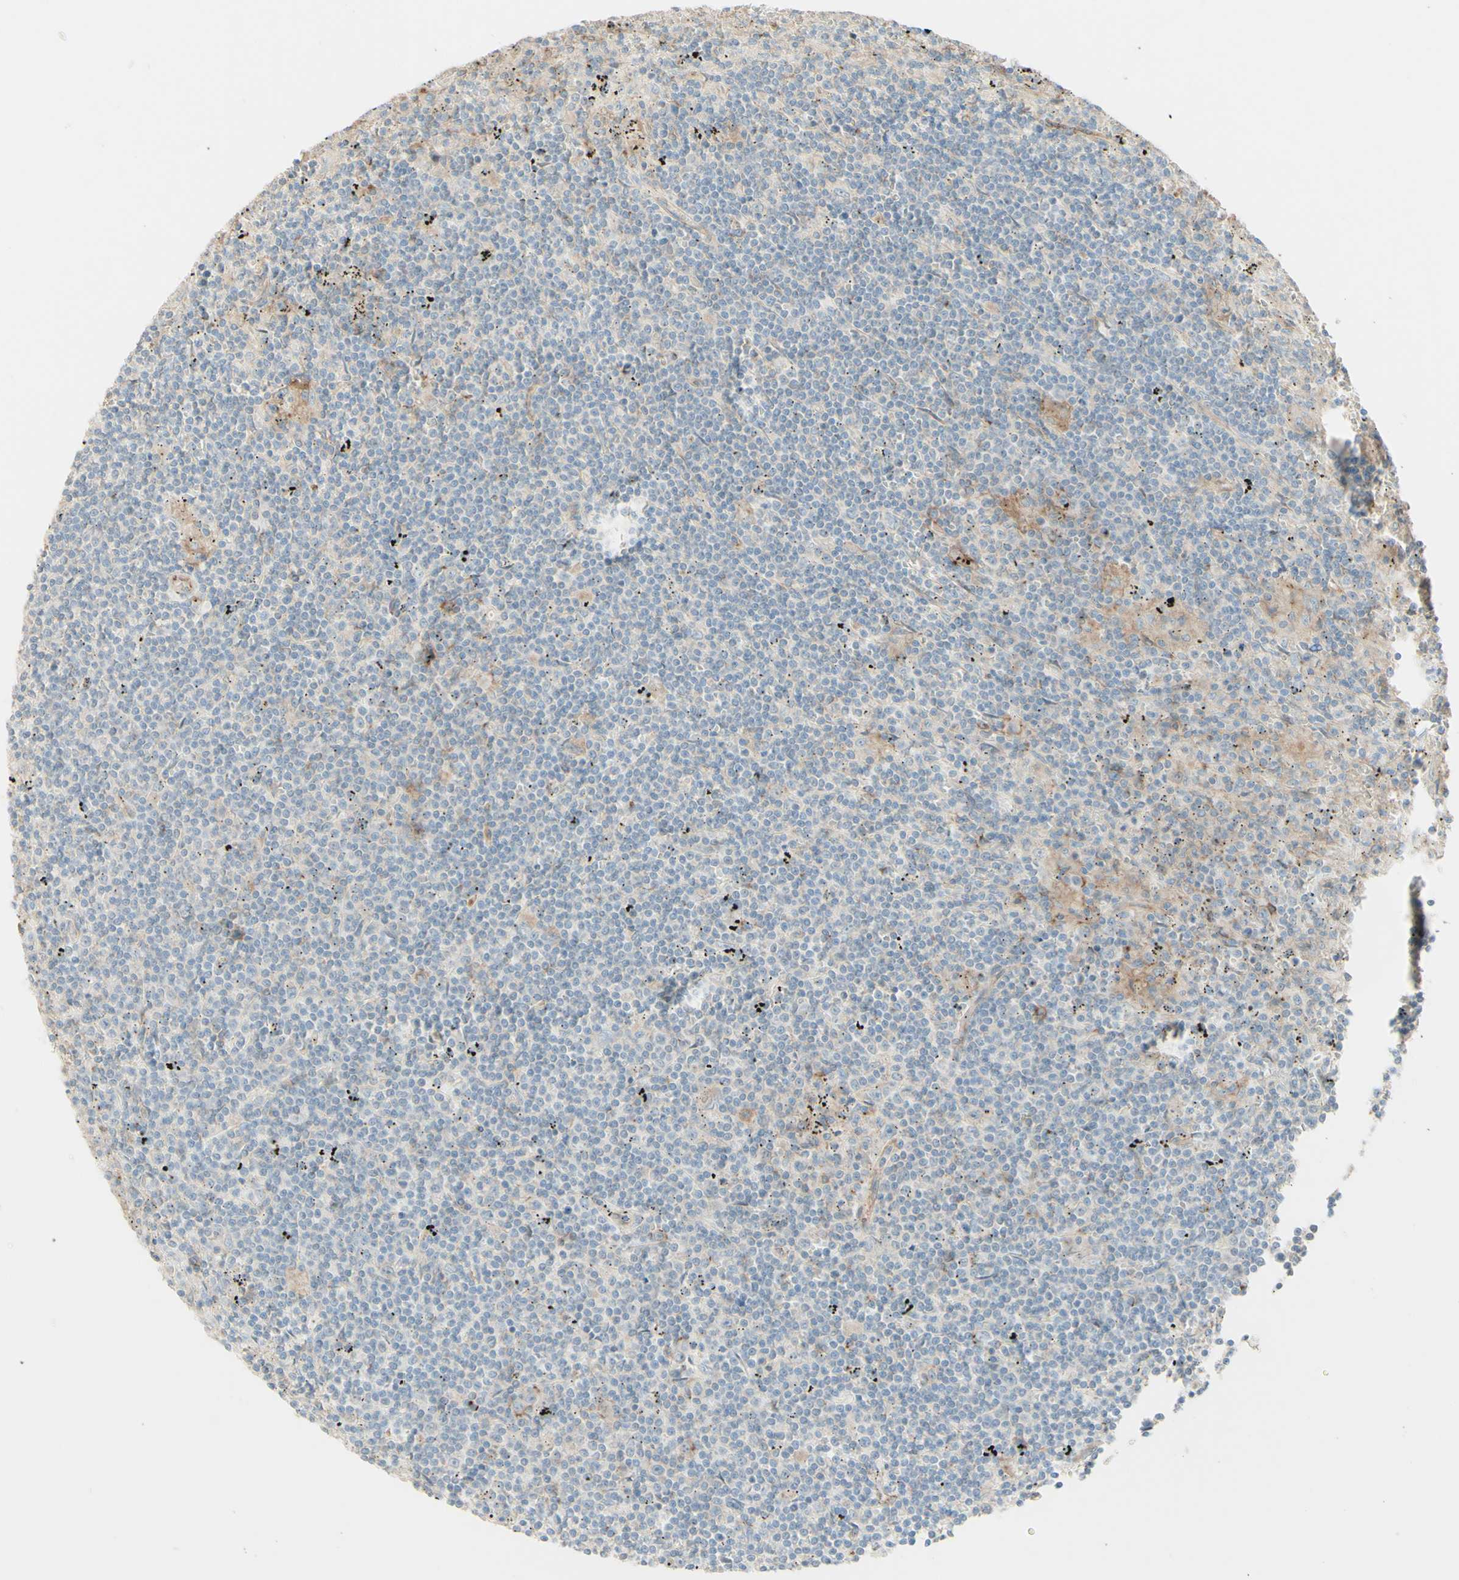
{"staining": {"intensity": "negative", "quantity": "none", "location": "none"}, "tissue": "lymphoma", "cell_type": "Tumor cells", "image_type": "cancer", "snomed": [{"axis": "morphology", "description": "Malignant lymphoma, non-Hodgkin's type, Low grade"}, {"axis": "topography", "description": "Spleen"}], "caption": "Immunohistochemistry histopathology image of neoplastic tissue: malignant lymphoma, non-Hodgkin's type (low-grade) stained with DAB (3,3'-diaminobenzidine) exhibits no significant protein expression in tumor cells.", "gene": "RNF149", "patient": {"sex": "male", "age": 76}}